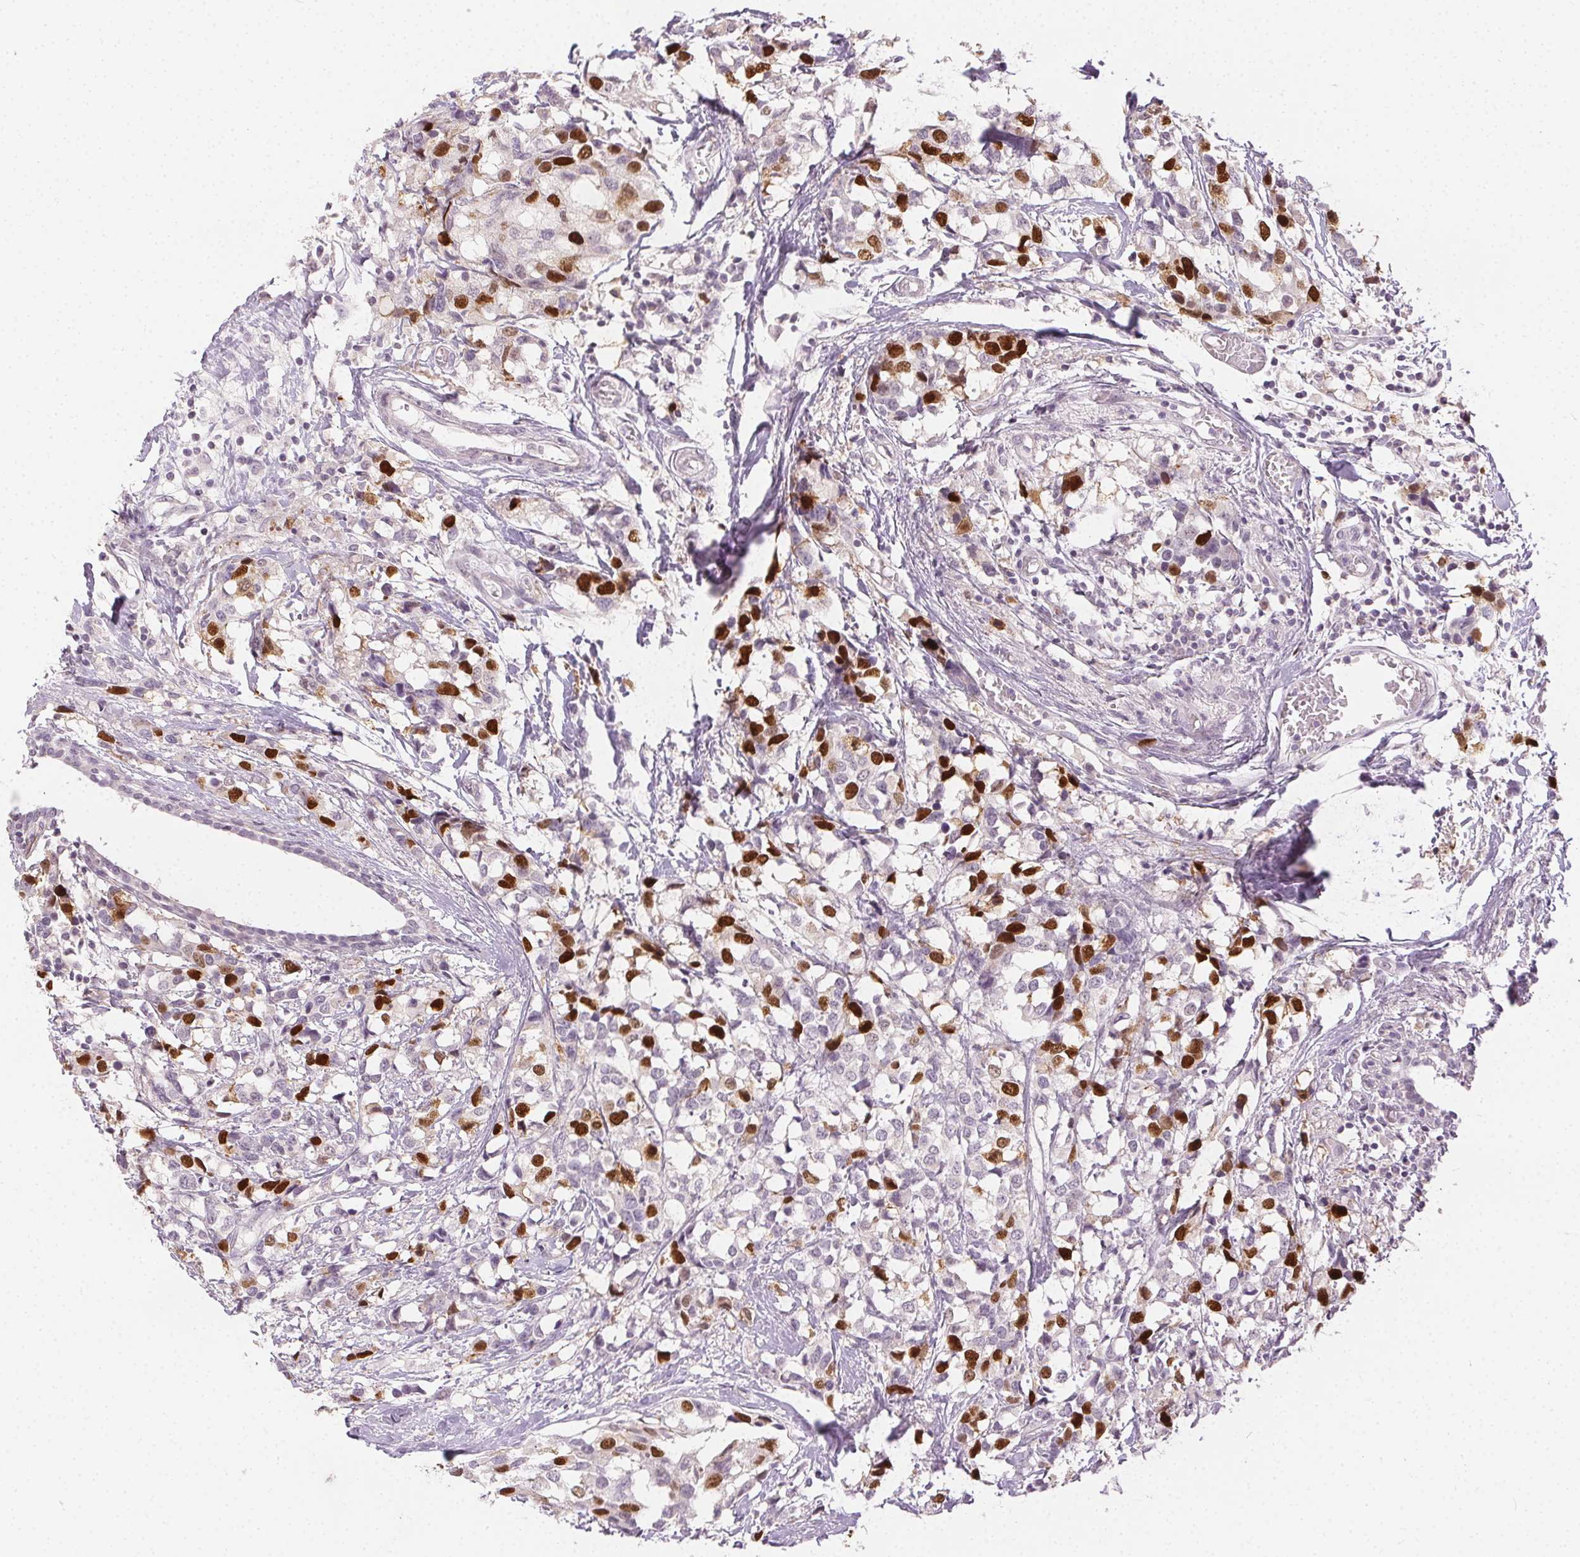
{"staining": {"intensity": "moderate", "quantity": "25%-75%", "location": "nuclear"}, "tissue": "breast cancer", "cell_type": "Tumor cells", "image_type": "cancer", "snomed": [{"axis": "morphology", "description": "Lobular carcinoma"}, {"axis": "topography", "description": "Breast"}], "caption": "A medium amount of moderate nuclear staining is present in about 25%-75% of tumor cells in breast cancer (lobular carcinoma) tissue.", "gene": "ANLN", "patient": {"sex": "female", "age": 59}}